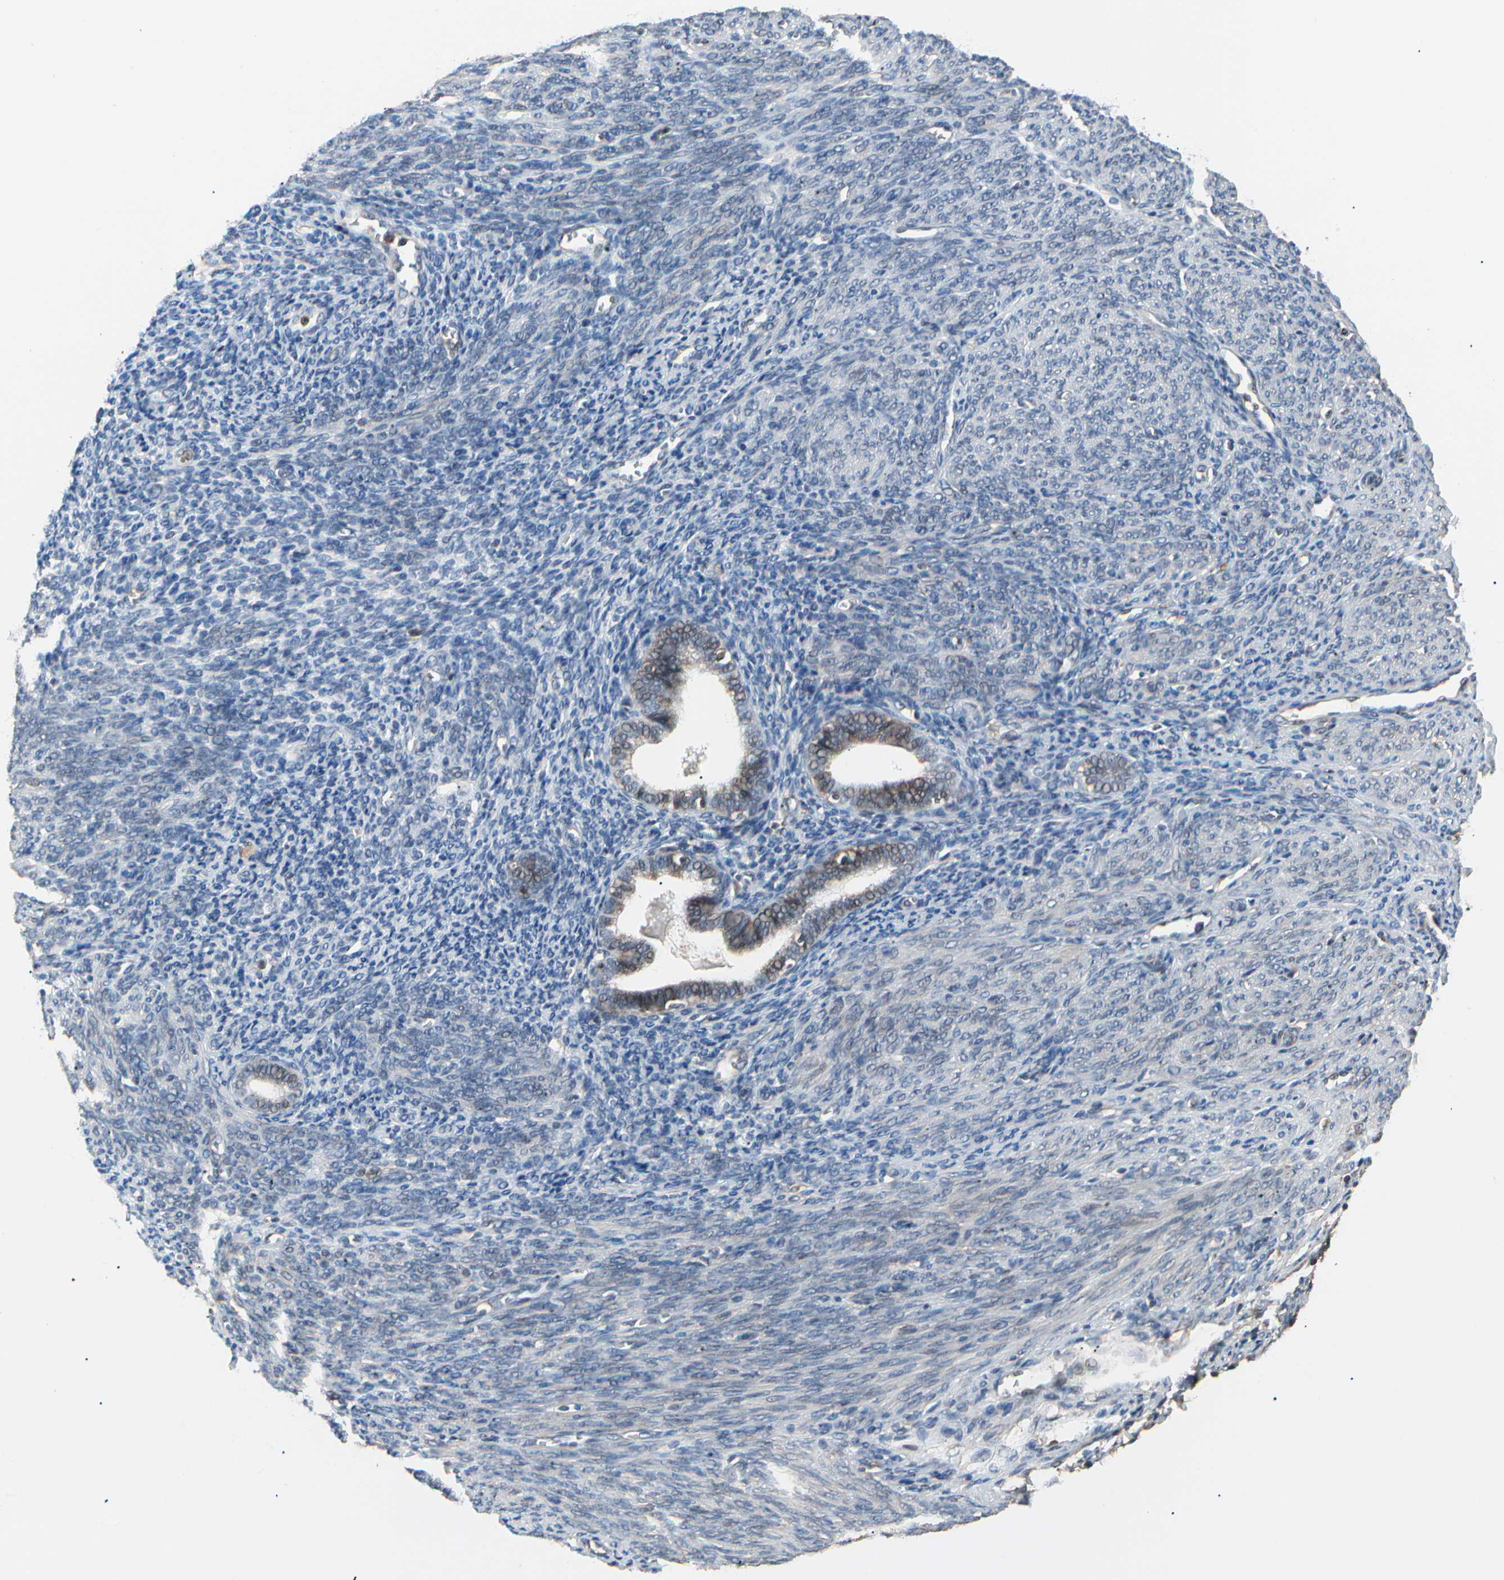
{"staining": {"intensity": "weak", "quantity": "<25%", "location": "cytoplasmic/membranous"}, "tissue": "endometrium", "cell_type": "Cells in endometrial stroma", "image_type": "normal", "snomed": [{"axis": "morphology", "description": "Normal tissue, NOS"}, {"axis": "topography", "description": "Uterus"}], "caption": "The photomicrograph exhibits no significant staining in cells in endometrial stroma of endometrium. (IHC, brightfield microscopy, high magnification).", "gene": "MAPK13", "patient": {"sex": "female", "age": 83}}